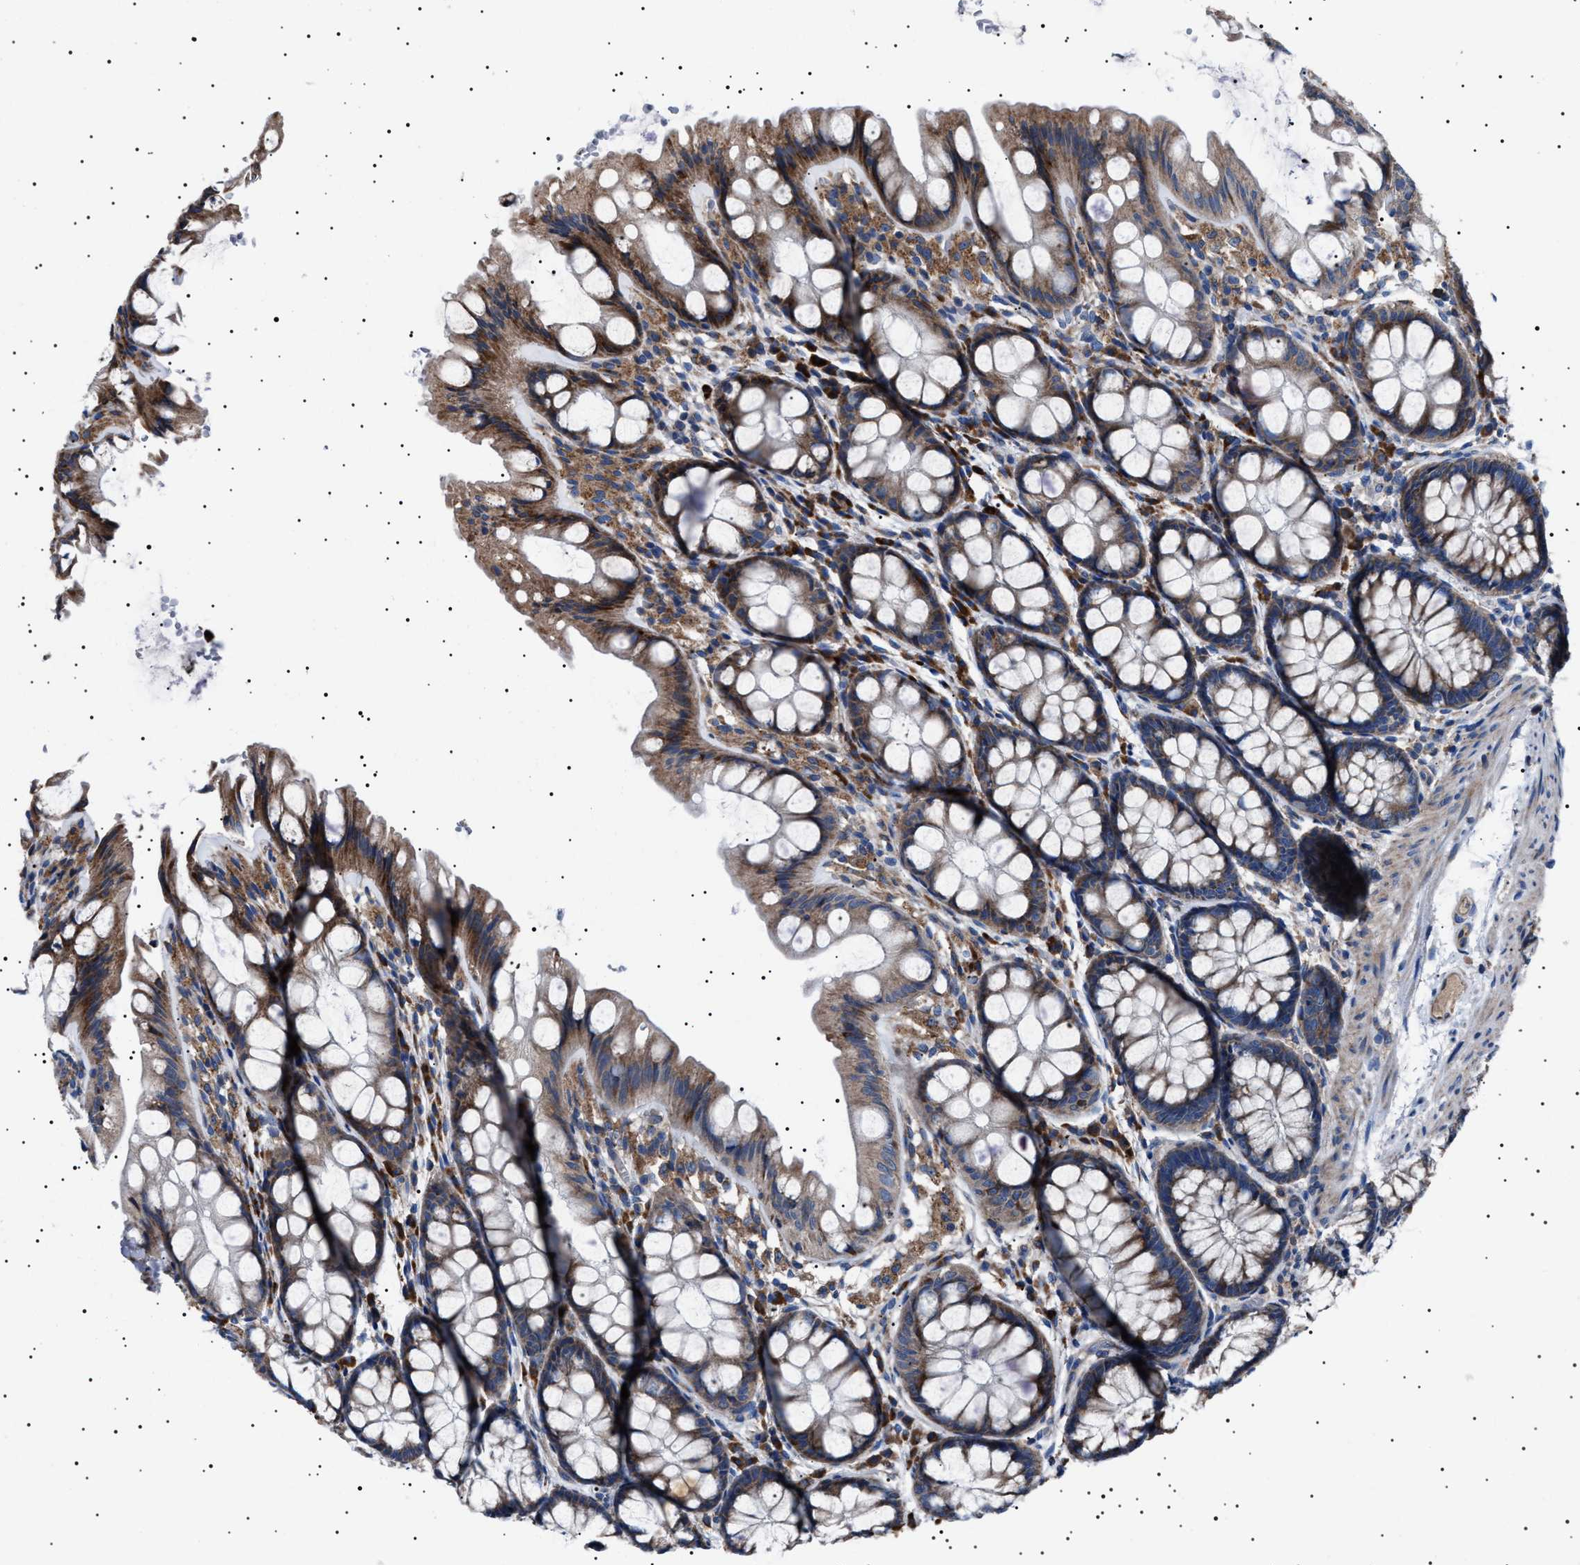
{"staining": {"intensity": "moderate", "quantity": ">75%", "location": "cytoplasmic/membranous"}, "tissue": "colon", "cell_type": "Endothelial cells", "image_type": "normal", "snomed": [{"axis": "morphology", "description": "Normal tissue, NOS"}, {"axis": "topography", "description": "Colon"}], "caption": "Protein staining of unremarkable colon reveals moderate cytoplasmic/membranous expression in about >75% of endothelial cells.", "gene": "TOP1MT", "patient": {"sex": "male", "age": 47}}